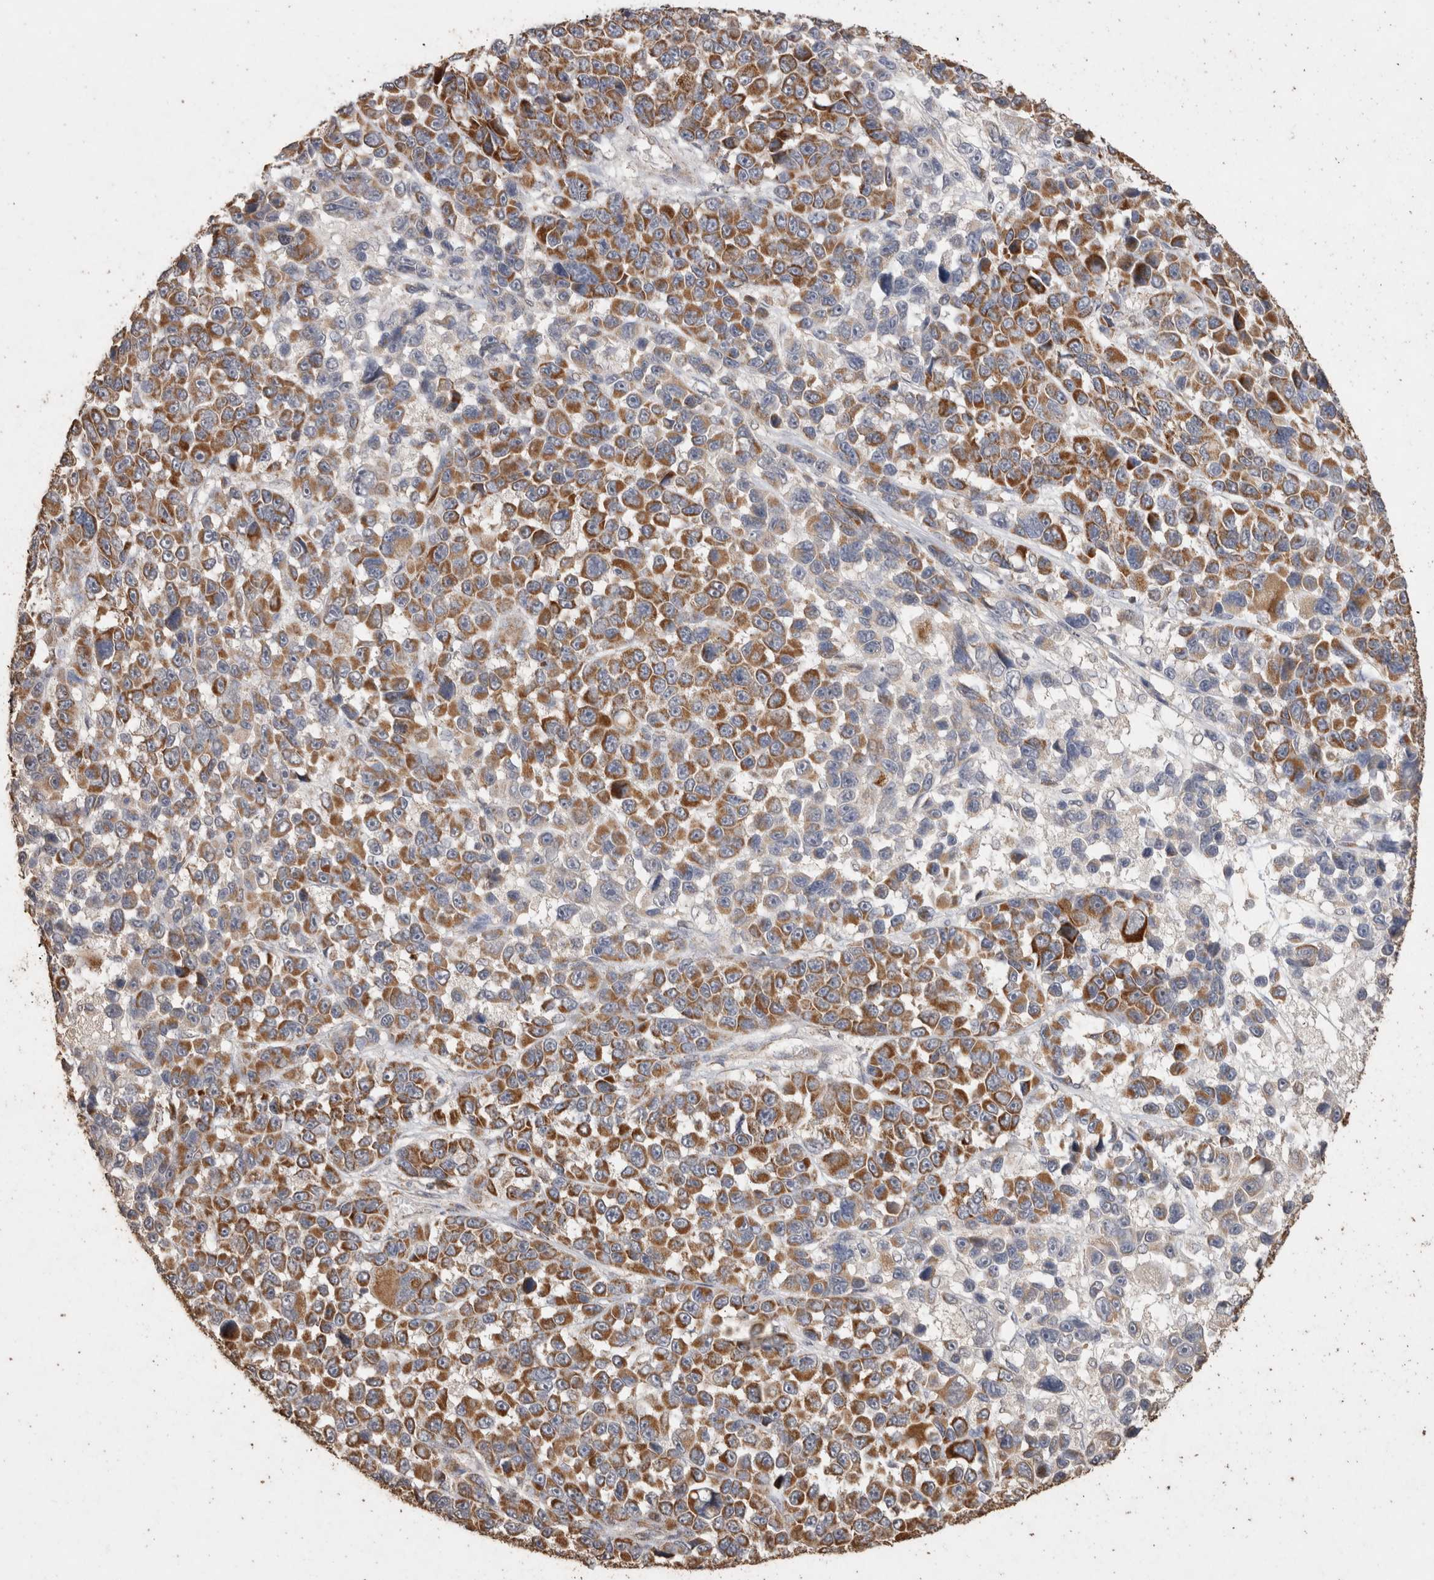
{"staining": {"intensity": "moderate", "quantity": ">75%", "location": "cytoplasmic/membranous"}, "tissue": "melanoma", "cell_type": "Tumor cells", "image_type": "cancer", "snomed": [{"axis": "morphology", "description": "Malignant melanoma, NOS"}, {"axis": "topography", "description": "Skin"}], "caption": "Protein expression analysis of human malignant melanoma reveals moderate cytoplasmic/membranous positivity in approximately >75% of tumor cells.", "gene": "ACADM", "patient": {"sex": "male", "age": 53}}